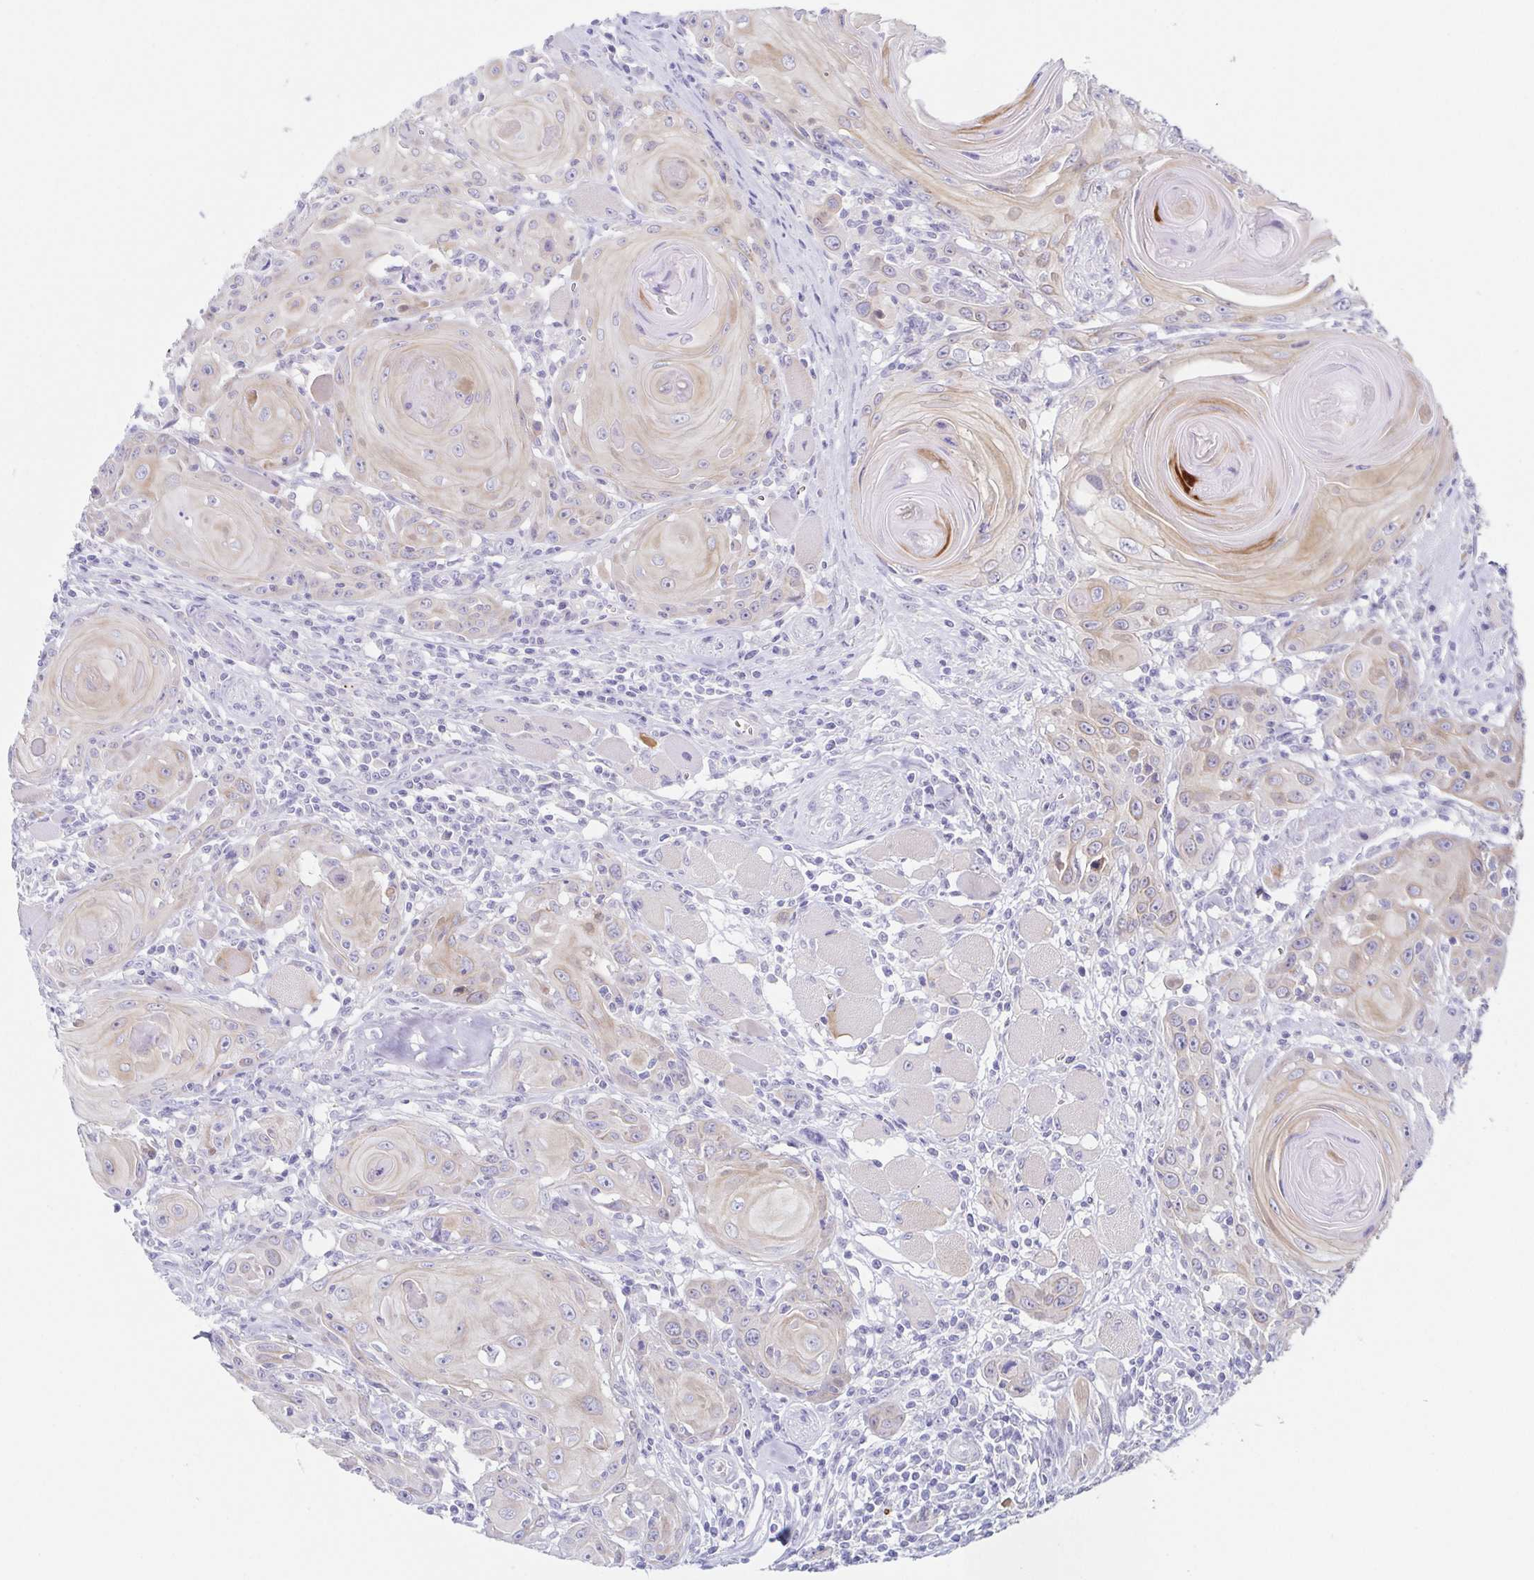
{"staining": {"intensity": "weak", "quantity": "25%-75%", "location": "cytoplasmic/membranous"}, "tissue": "head and neck cancer", "cell_type": "Tumor cells", "image_type": "cancer", "snomed": [{"axis": "morphology", "description": "Squamous cell carcinoma, NOS"}, {"axis": "topography", "description": "Head-Neck"}], "caption": "Immunohistochemical staining of human squamous cell carcinoma (head and neck) reveals low levels of weak cytoplasmic/membranous protein staining in approximately 25%-75% of tumor cells. (brown staining indicates protein expression, while blue staining denotes nuclei).", "gene": "HTR2A", "patient": {"sex": "female", "age": 80}}